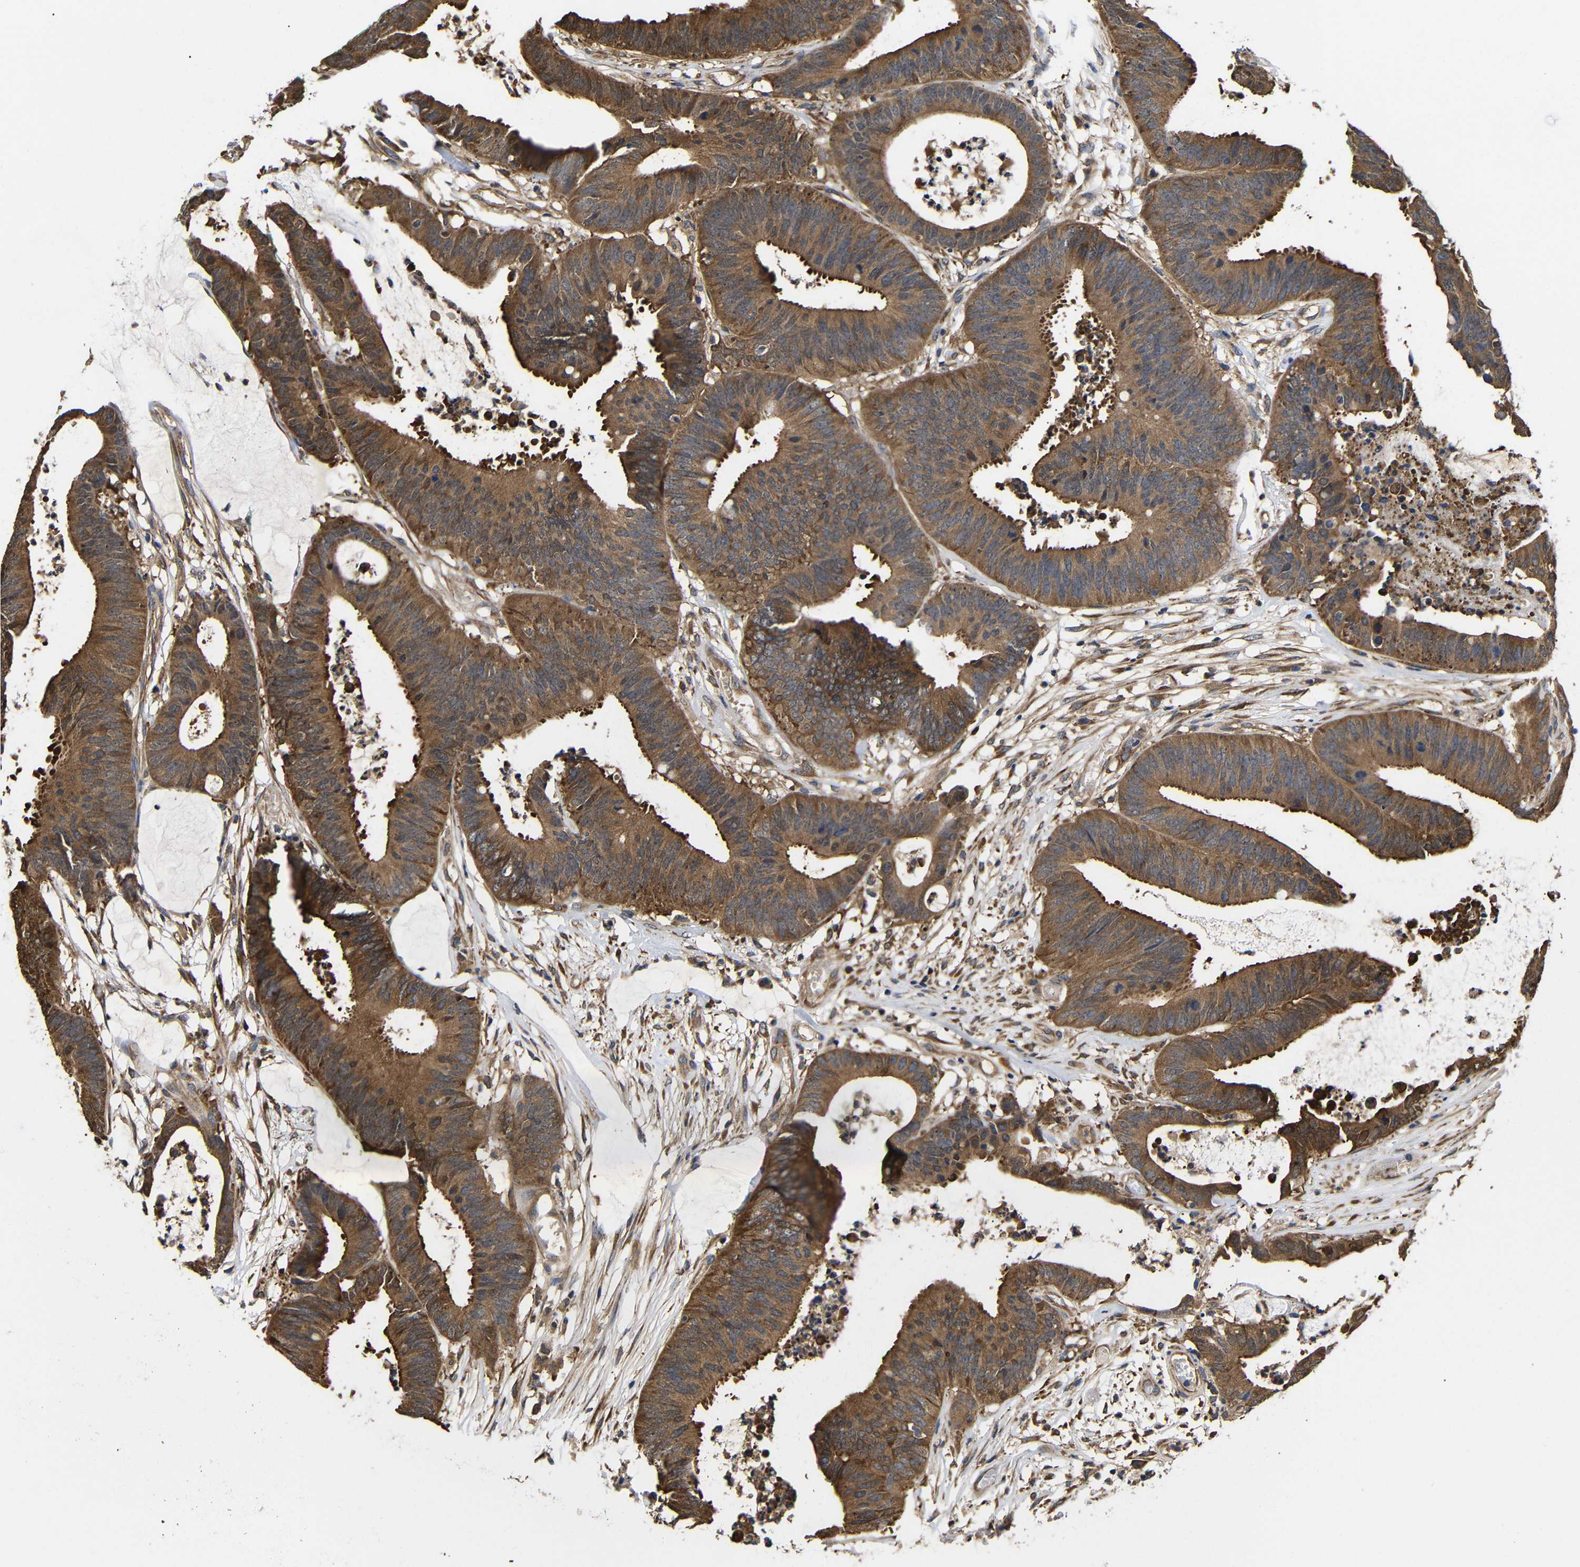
{"staining": {"intensity": "strong", "quantity": ">75%", "location": "cytoplasmic/membranous"}, "tissue": "colorectal cancer", "cell_type": "Tumor cells", "image_type": "cancer", "snomed": [{"axis": "morphology", "description": "Adenocarcinoma, NOS"}, {"axis": "topography", "description": "Rectum"}], "caption": "Tumor cells display high levels of strong cytoplasmic/membranous positivity in about >75% of cells in colorectal cancer.", "gene": "LRRCC1", "patient": {"sex": "female", "age": 66}}